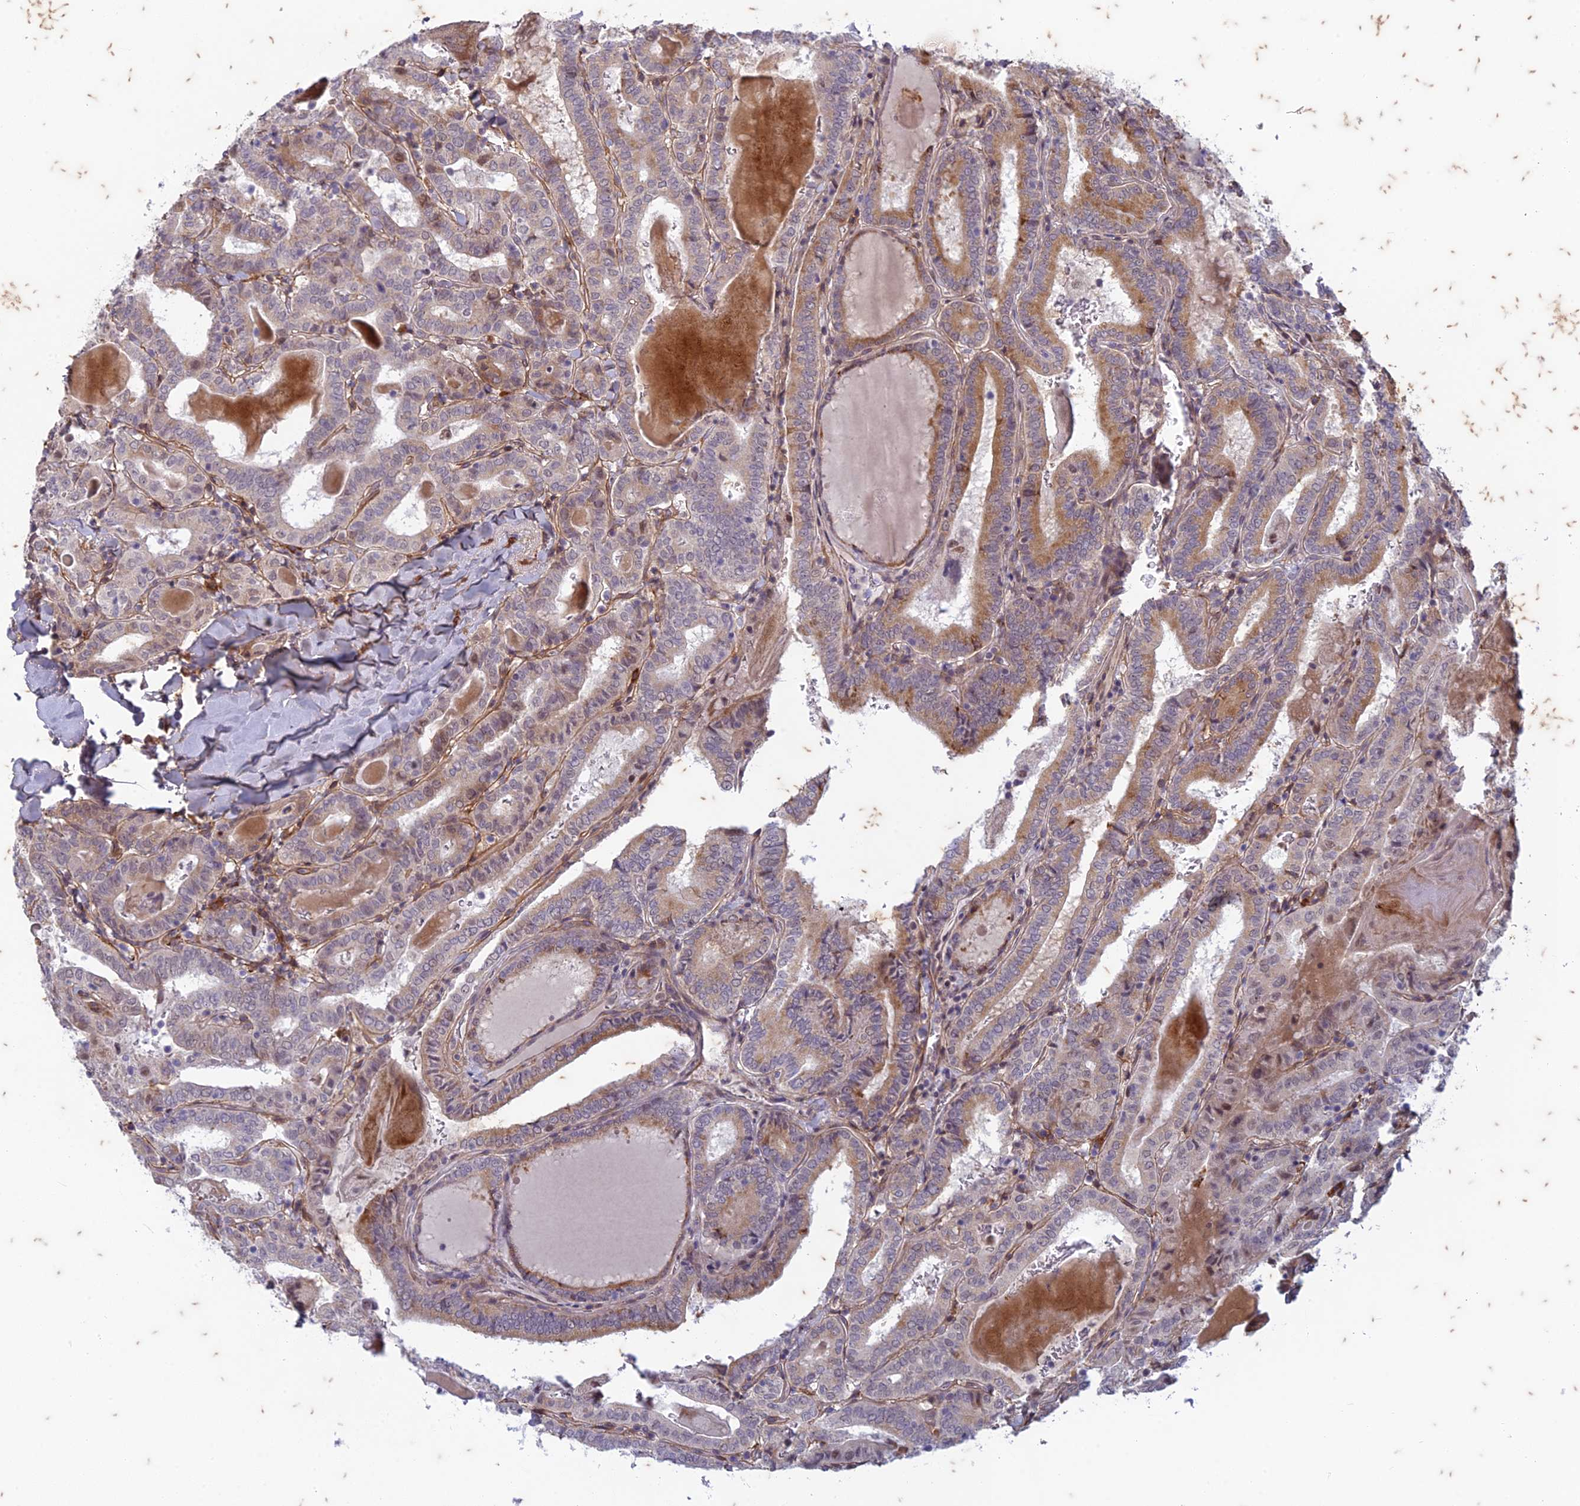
{"staining": {"intensity": "moderate", "quantity": "<25%", "location": "cytoplasmic/membranous,nuclear"}, "tissue": "thyroid cancer", "cell_type": "Tumor cells", "image_type": "cancer", "snomed": [{"axis": "morphology", "description": "Papillary adenocarcinoma, NOS"}, {"axis": "topography", "description": "Thyroid gland"}], "caption": "The micrograph shows a brown stain indicating the presence of a protein in the cytoplasmic/membranous and nuclear of tumor cells in thyroid cancer (papillary adenocarcinoma). The staining was performed using DAB (3,3'-diaminobenzidine), with brown indicating positive protein expression. Nuclei are stained blue with hematoxylin.", "gene": "PABPN1L", "patient": {"sex": "female", "age": 72}}